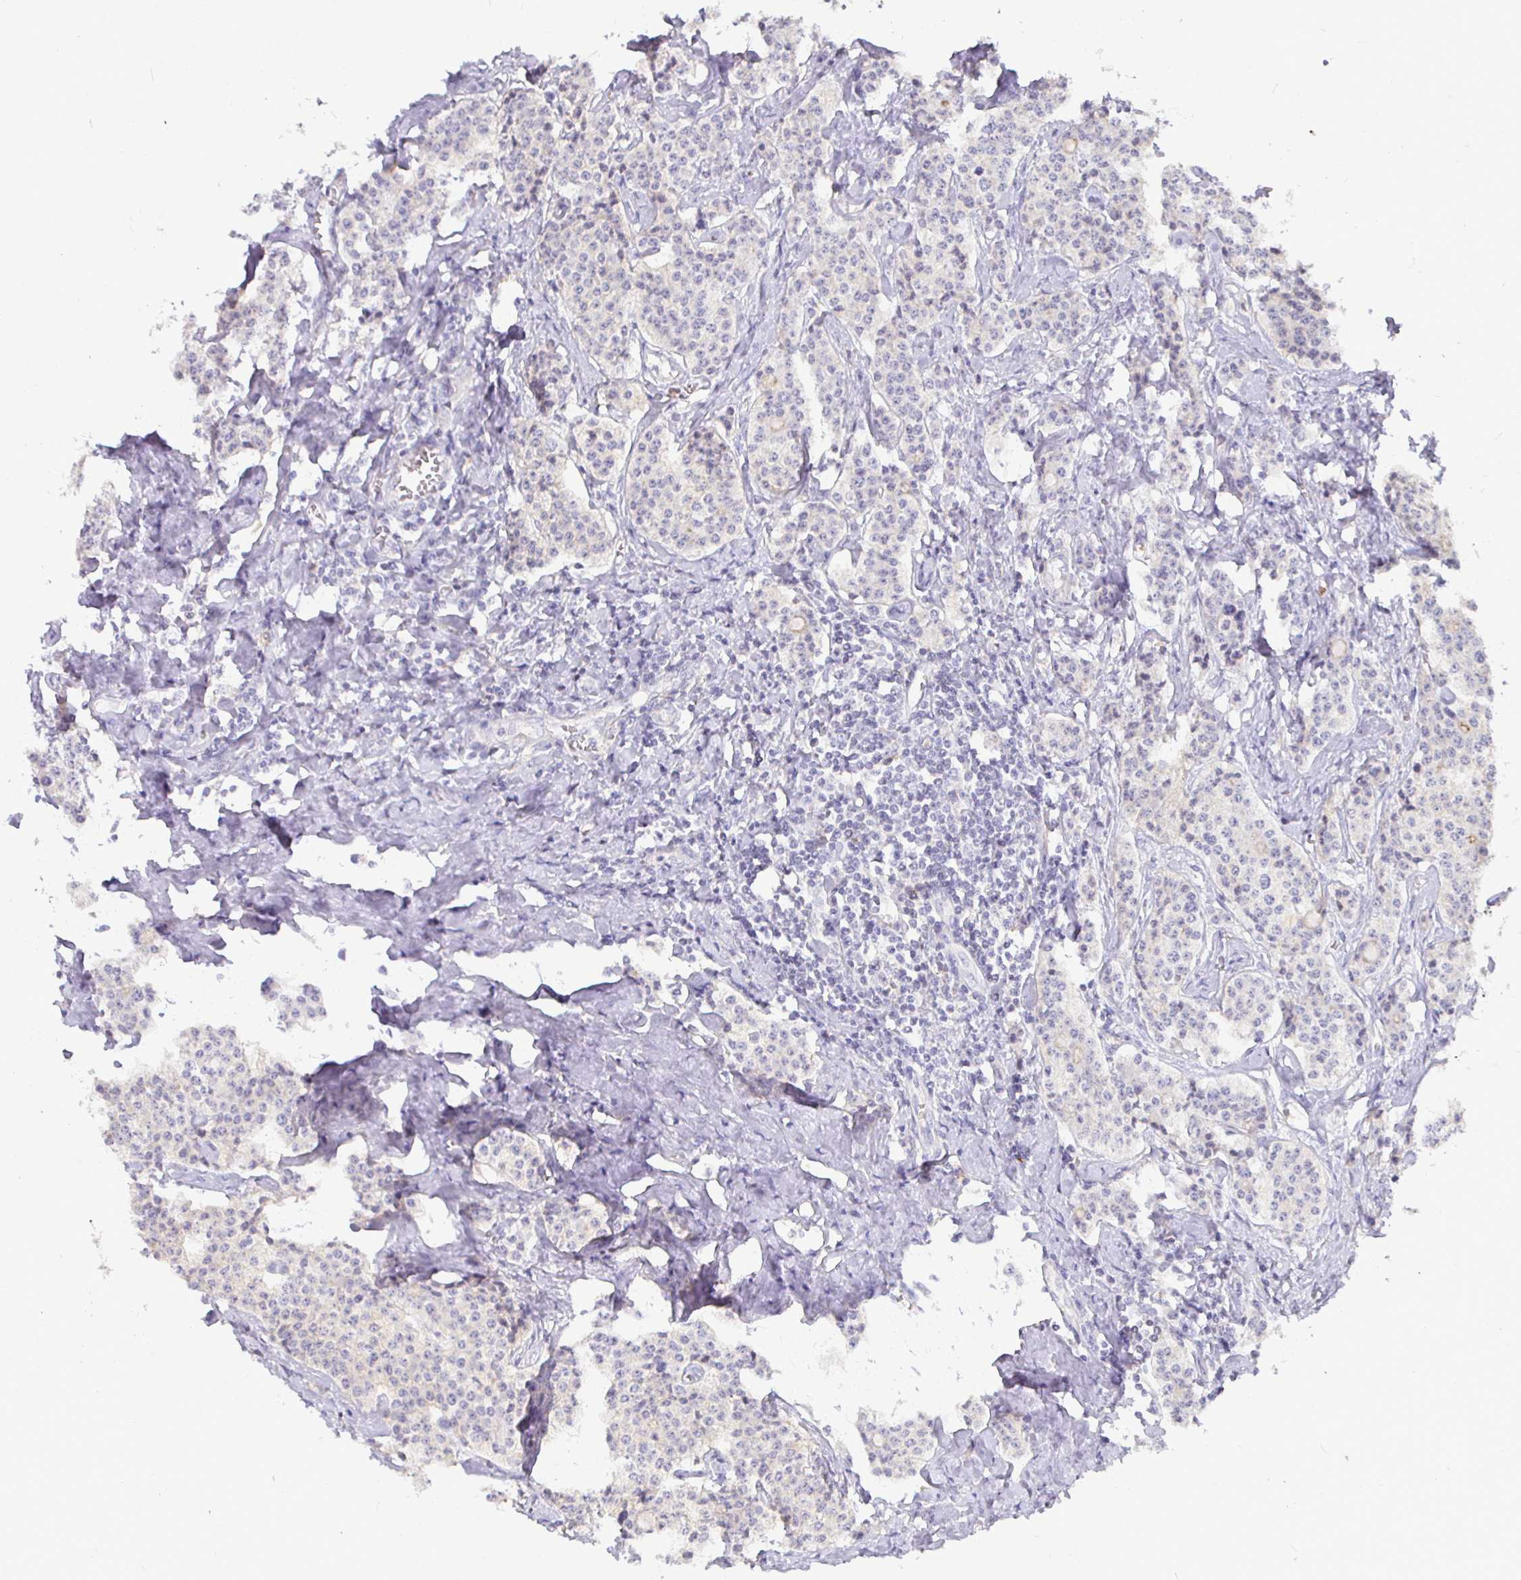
{"staining": {"intensity": "negative", "quantity": "none", "location": "none"}, "tissue": "carcinoid", "cell_type": "Tumor cells", "image_type": "cancer", "snomed": [{"axis": "morphology", "description": "Carcinoid, malignant, NOS"}, {"axis": "topography", "description": "Small intestine"}], "caption": "Tumor cells are negative for brown protein staining in carcinoid.", "gene": "SIRPA", "patient": {"sex": "female", "age": 64}}